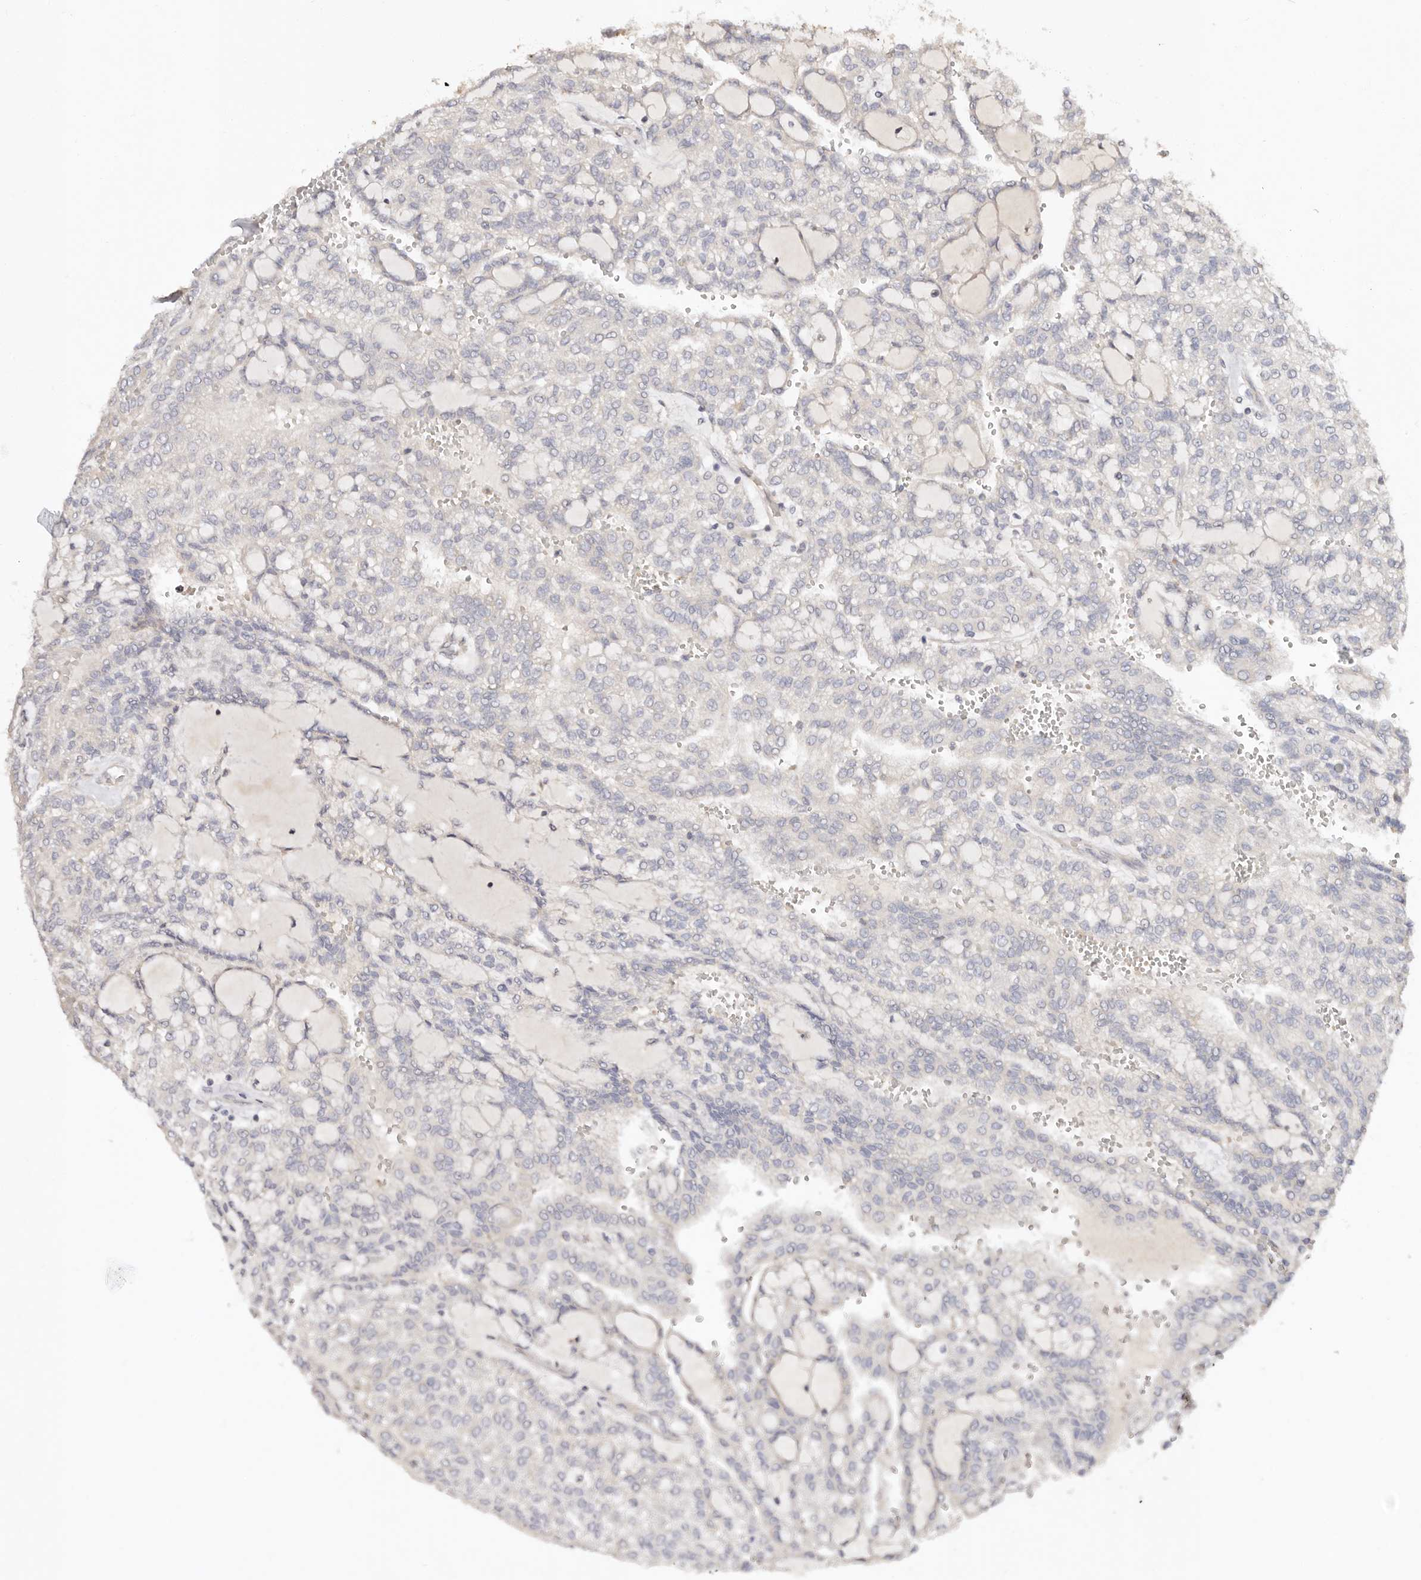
{"staining": {"intensity": "negative", "quantity": "none", "location": "none"}, "tissue": "renal cancer", "cell_type": "Tumor cells", "image_type": "cancer", "snomed": [{"axis": "morphology", "description": "Adenocarcinoma, NOS"}, {"axis": "topography", "description": "Kidney"}], "caption": "High power microscopy photomicrograph of an immunohistochemistry photomicrograph of adenocarcinoma (renal), revealing no significant staining in tumor cells. (DAB (3,3'-diaminobenzidine) IHC with hematoxylin counter stain).", "gene": "DENND11", "patient": {"sex": "male", "age": 63}}